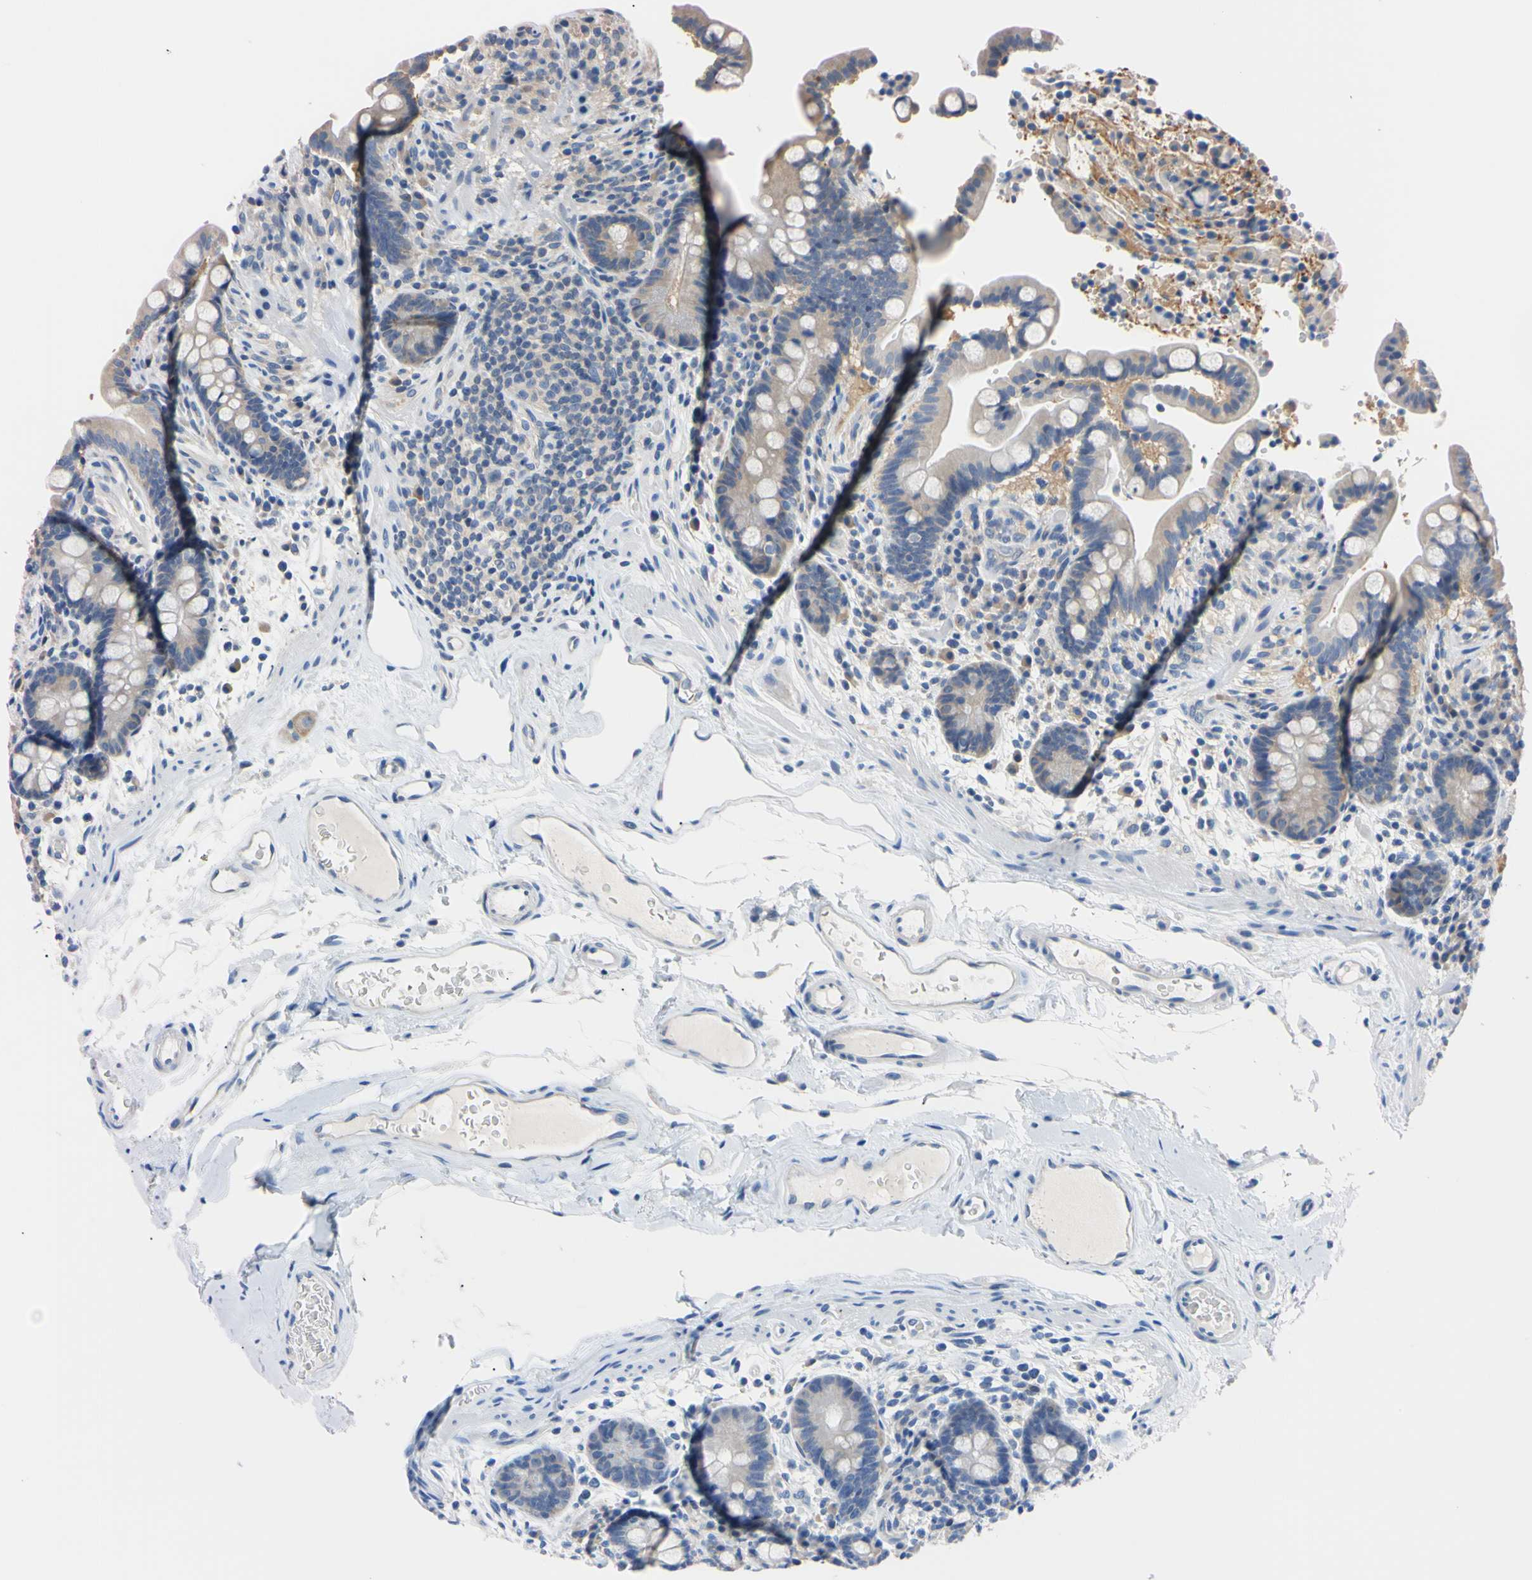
{"staining": {"intensity": "negative", "quantity": "none", "location": "none"}, "tissue": "colon", "cell_type": "Endothelial cells", "image_type": "normal", "snomed": [{"axis": "morphology", "description": "Normal tissue, NOS"}, {"axis": "topography", "description": "Colon"}], "caption": "DAB immunohistochemical staining of benign human colon demonstrates no significant positivity in endothelial cells.", "gene": "RARS1", "patient": {"sex": "male", "age": 73}}